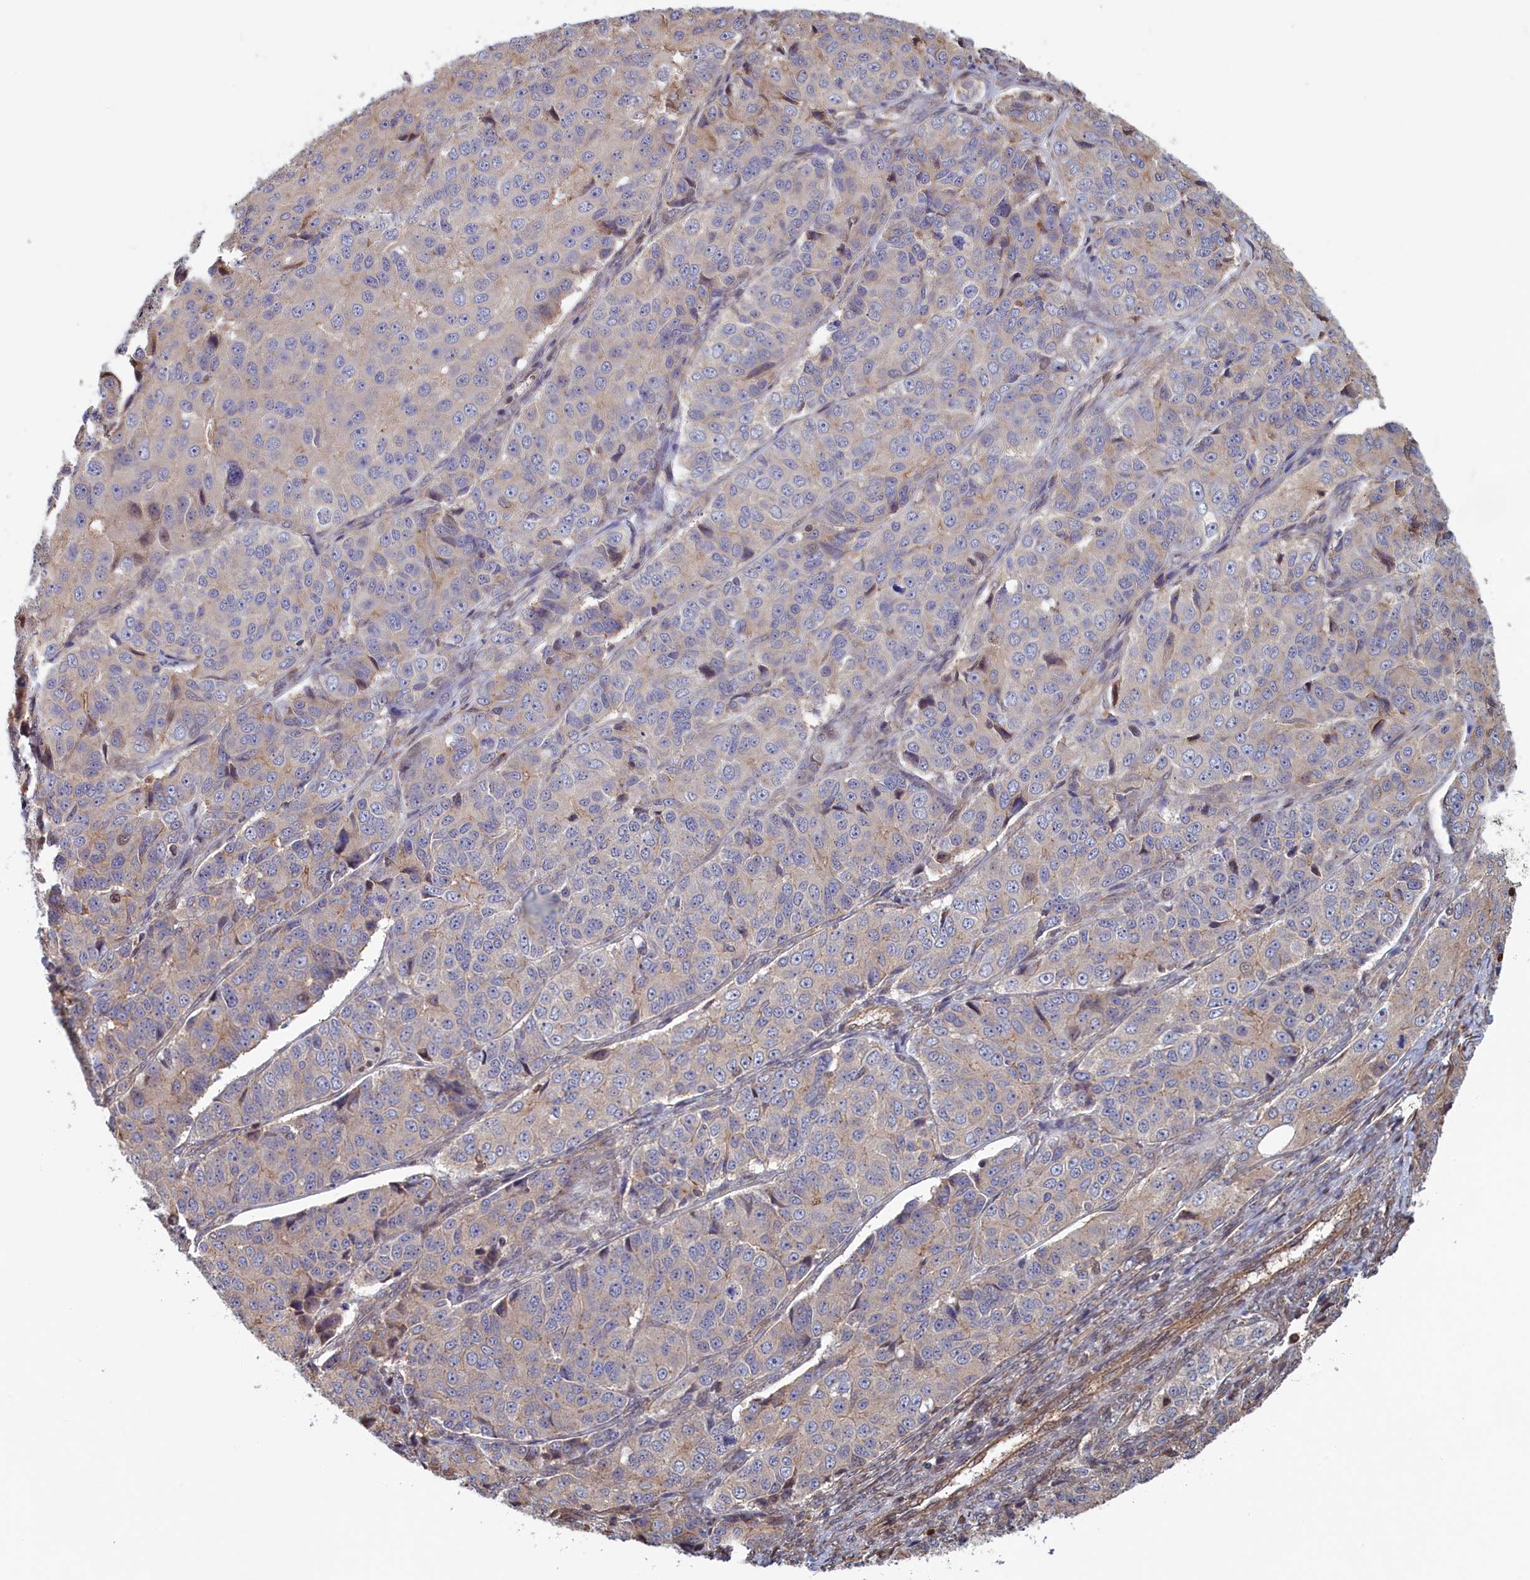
{"staining": {"intensity": "weak", "quantity": "<25%", "location": "cytoplasmic/membranous"}, "tissue": "ovarian cancer", "cell_type": "Tumor cells", "image_type": "cancer", "snomed": [{"axis": "morphology", "description": "Carcinoma, endometroid"}, {"axis": "topography", "description": "Ovary"}], "caption": "The image demonstrates no staining of tumor cells in ovarian cancer (endometroid carcinoma).", "gene": "RILPL1", "patient": {"sex": "female", "age": 51}}